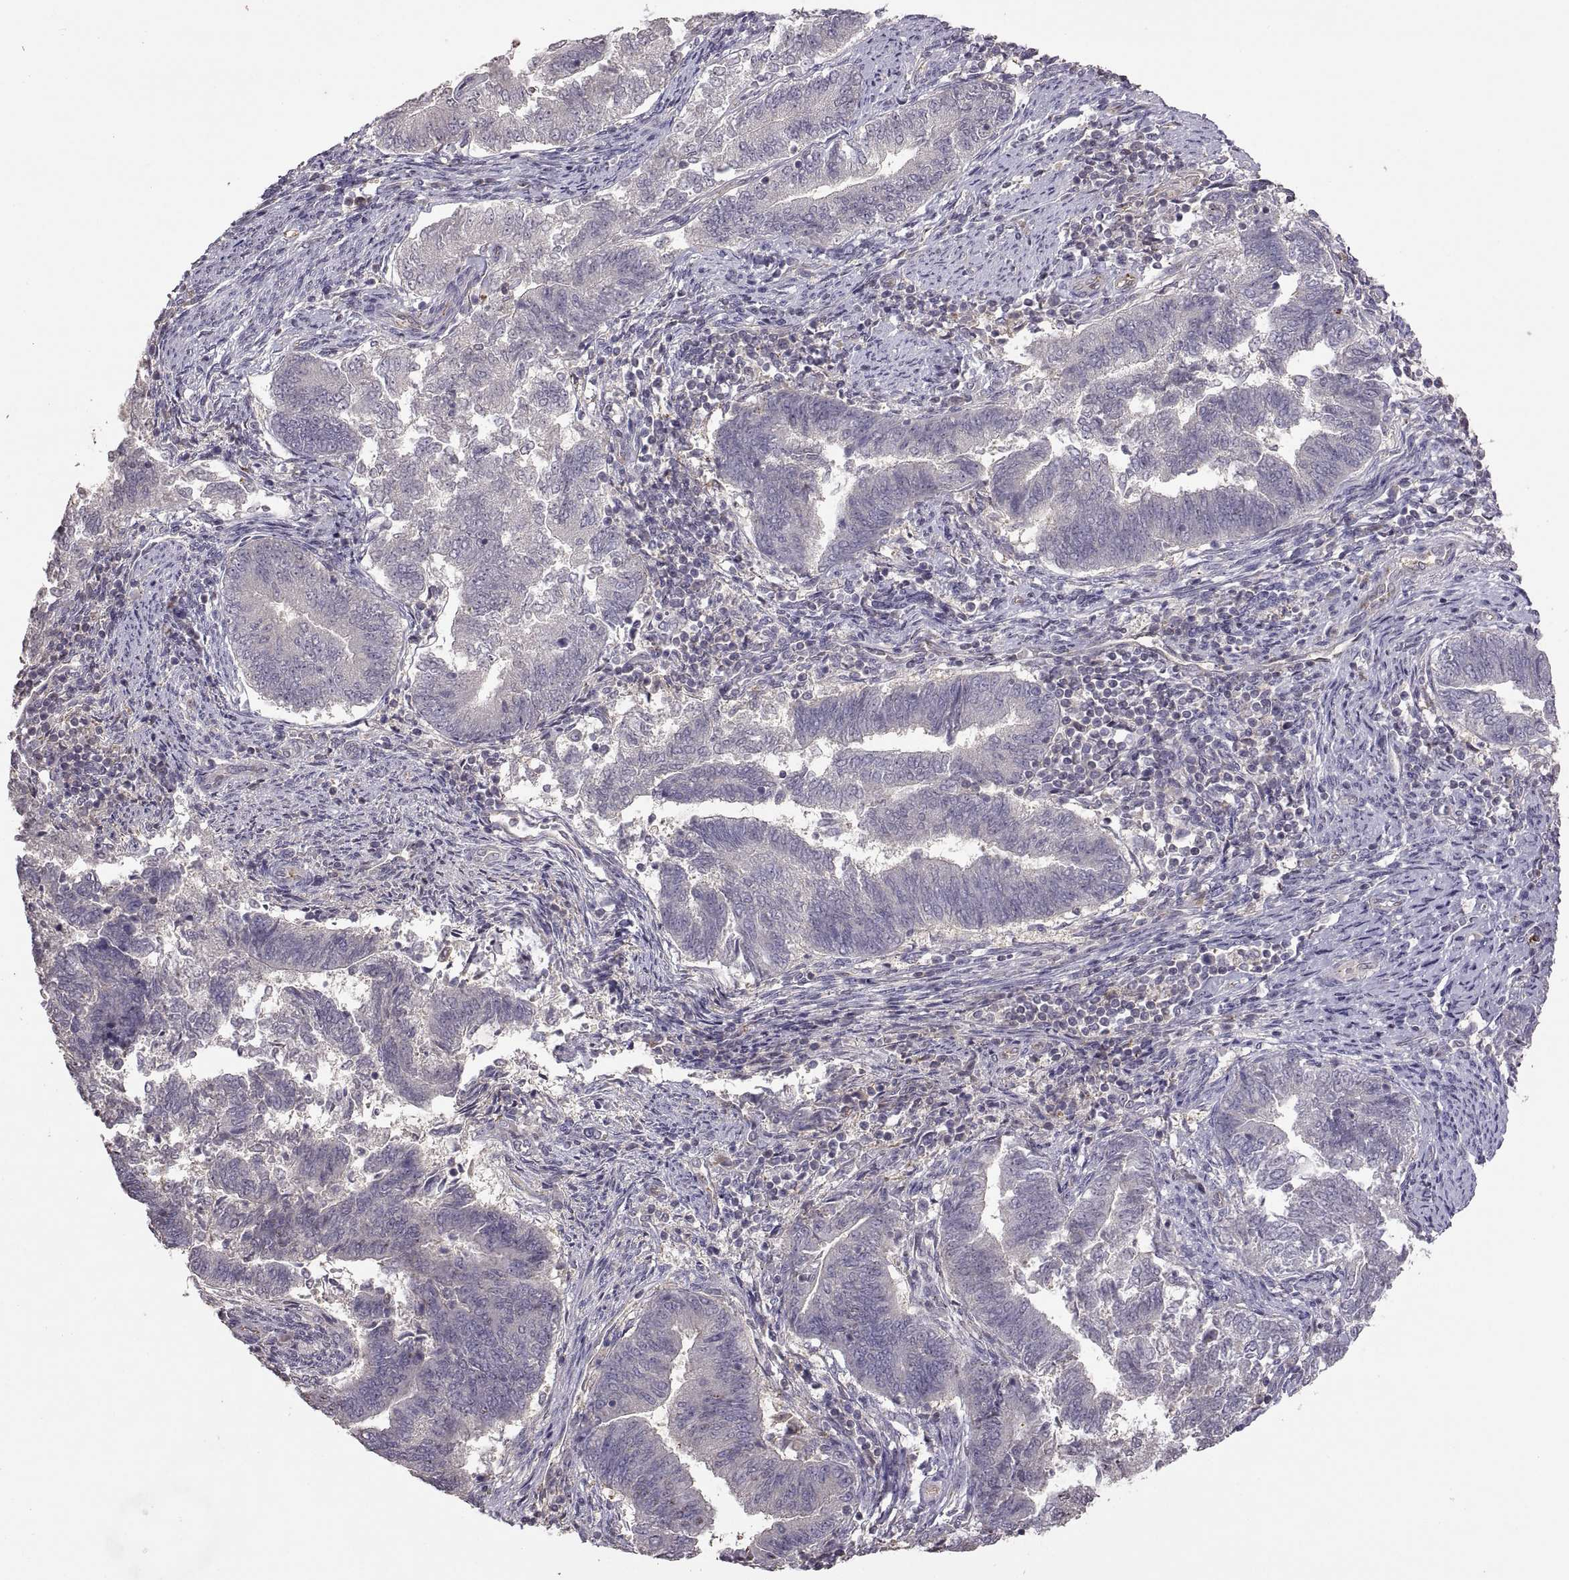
{"staining": {"intensity": "negative", "quantity": "none", "location": "none"}, "tissue": "endometrial cancer", "cell_type": "Tumor cells", "image_type": "cancer", "snomed": [{"axis": "morphology", "description": "Adenocarcinoma, NOS"}, {"axis": "topography", "description": "Endometrium"}], "caption": "Immunohistochemistry of endometrial cancer (adenocarcinoma) reveals no positivity in tumor cells. The staining is performed using DAB (3,3'-diaminobenzidine) brown chromogen with nuclei counter-stained in using hematoxylin.", "gene": "NMNAT2", "patient": {"sex": "female", "age": 65}}